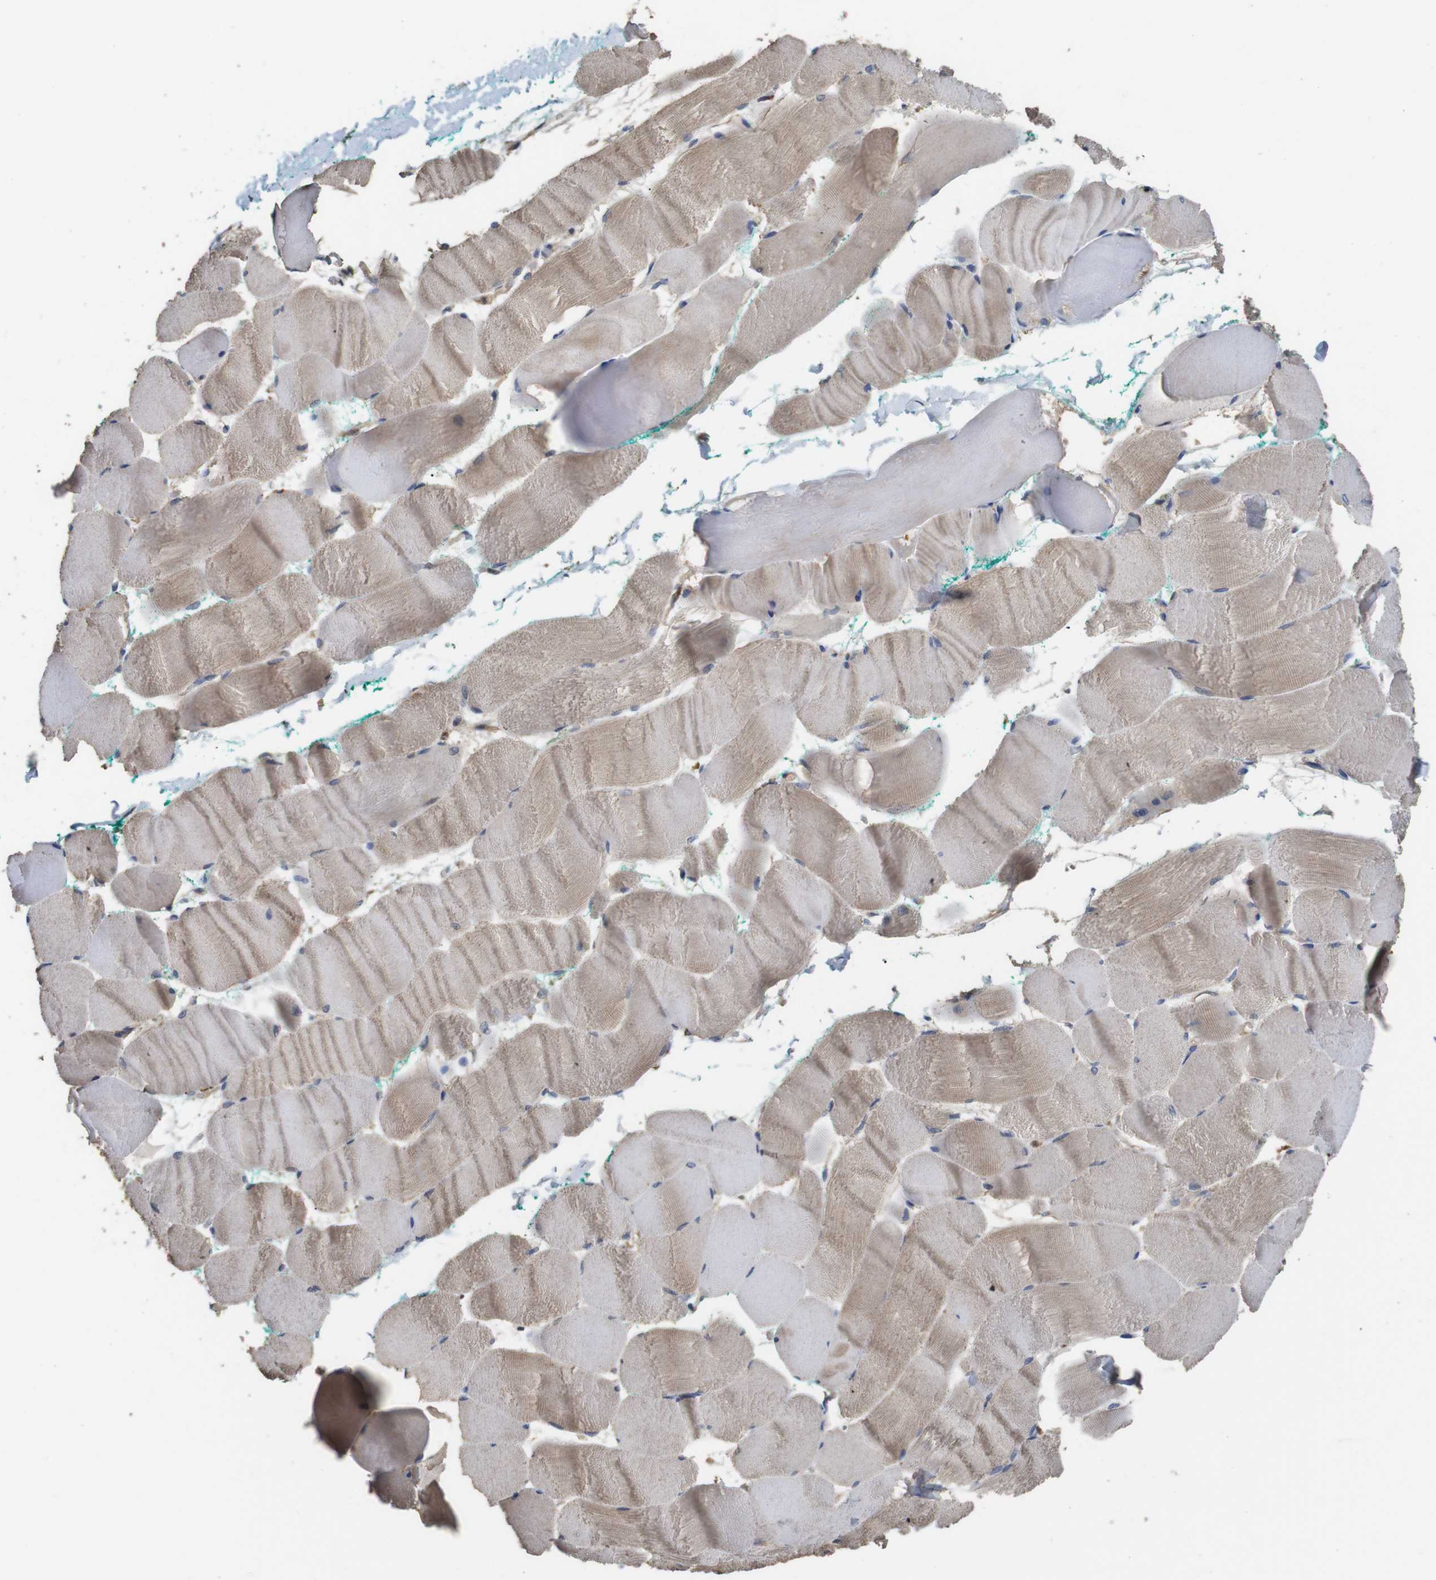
{"staining": {"intensity": "weak", "quantity": ">75%", "location": "cytoplasmic/membranous"}, "tissue": "skeletal muscle", "cell_type": "Myocytes", "image_type": "normal", "snomed": [{"axis": "morphology", "description": "Normal tissue, NOS"}, {"axis": "morphology", "description": "Squamous cell carcinoma, NOS"}, {"axis": "topography", "description": "Skeletal muscle"}], "caption": "Immunohistochemical staining of benign human skeletal muscle demonstrates >75% levels of weak cytoplasmic/membranous protein expression in approximately >75% of myocytes.", "gene": "ARHGAP24", "patient": {"sex": "male", "age": 51}}